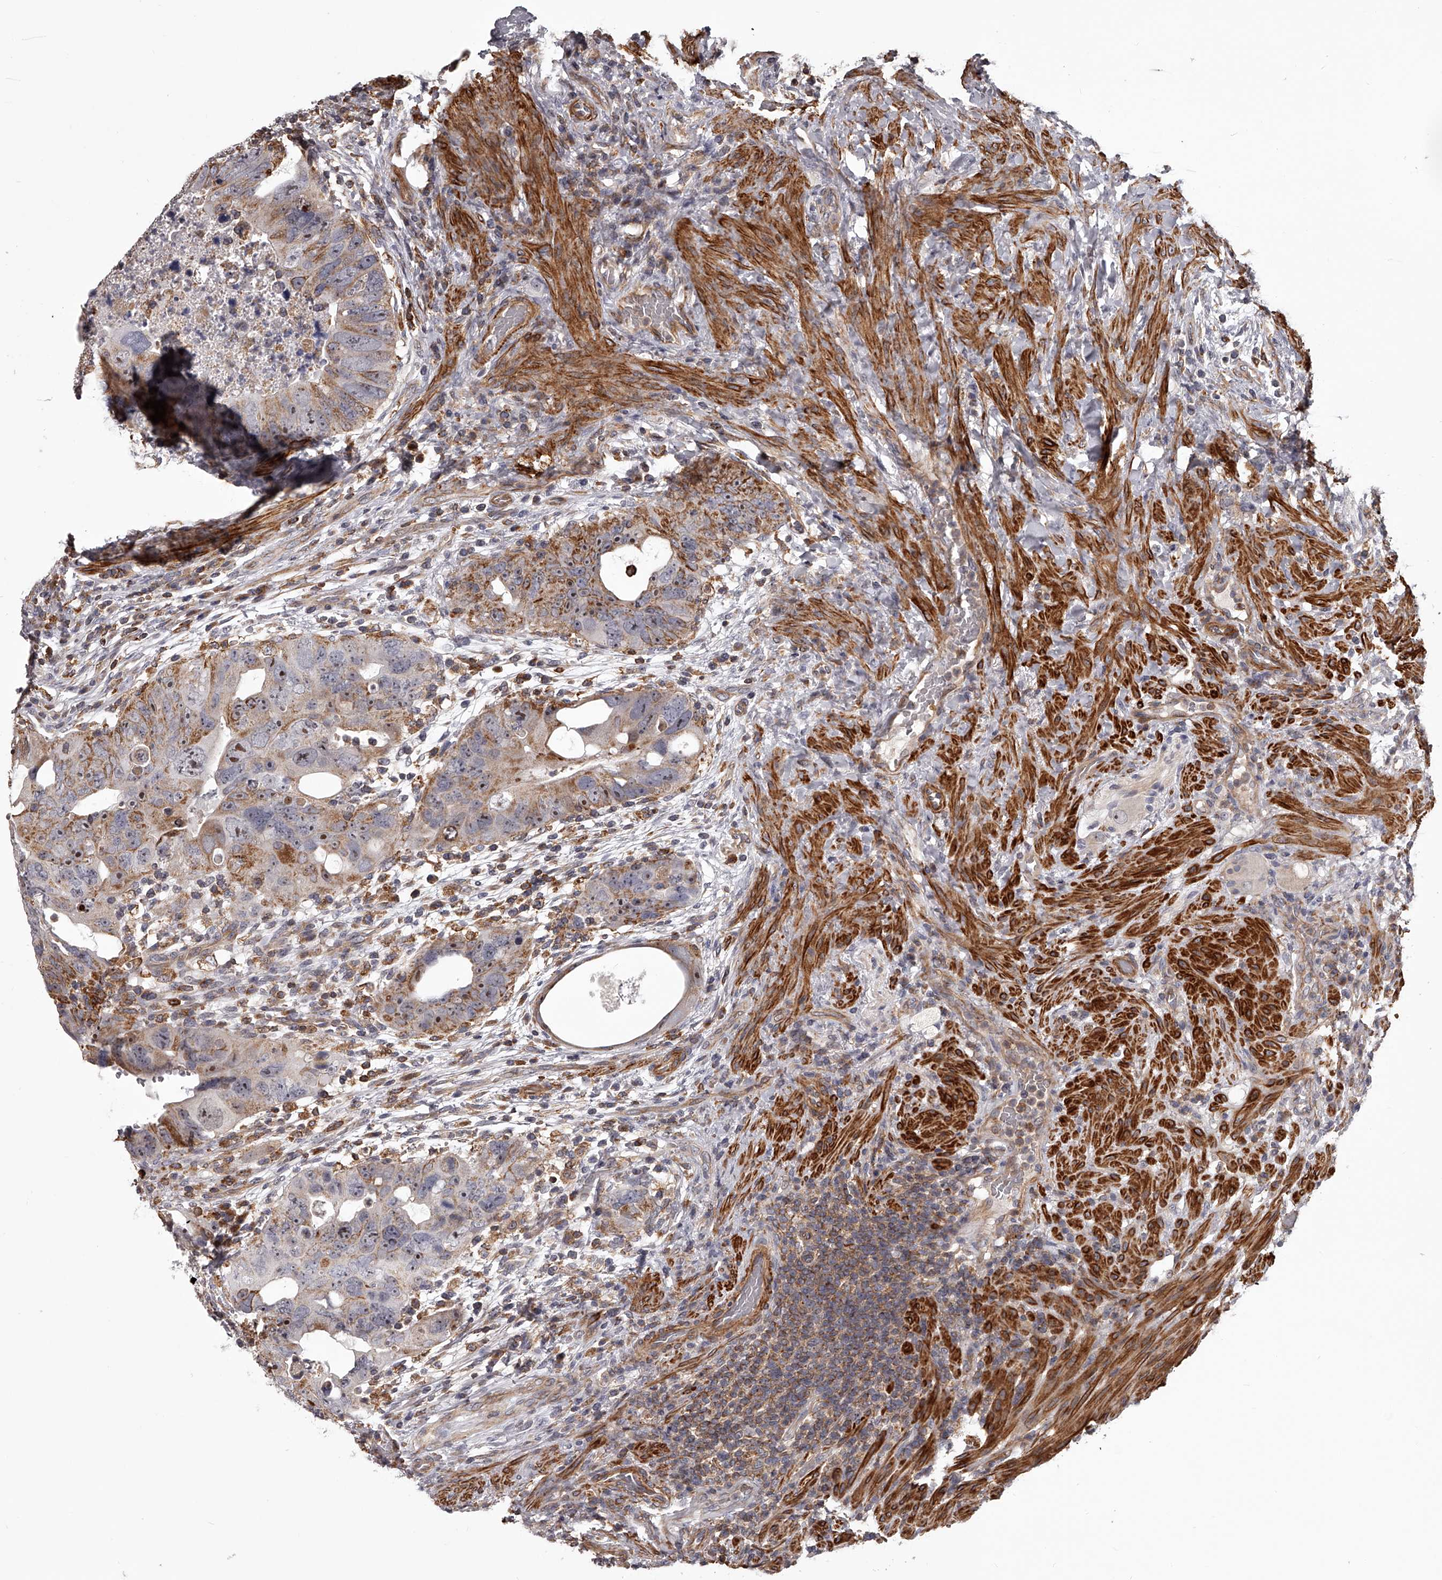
{"staining": {"intensity": "moderate", "quantity": "25%-75%", "location": "cytoplasmic/membranous,nuclear"}, "tissue": "colorectal cancer", "cell_type": "Tumor cells", "image_type": "cancer", "snomed": [{"axis": "morphology", "description": "Adenocarcinoma, NOS"}, {"axis": "topography", "description": "Rectum"}], "caption": "Immunohistochemistry (IHC) of human colorectal cancer shows medium levels of moderate cytoplasmic/membranous and nuclear staining in about 25%-75% of tumor cells.", "gene": "RRP36", "patient": {"sex": "male", "age": 59}}